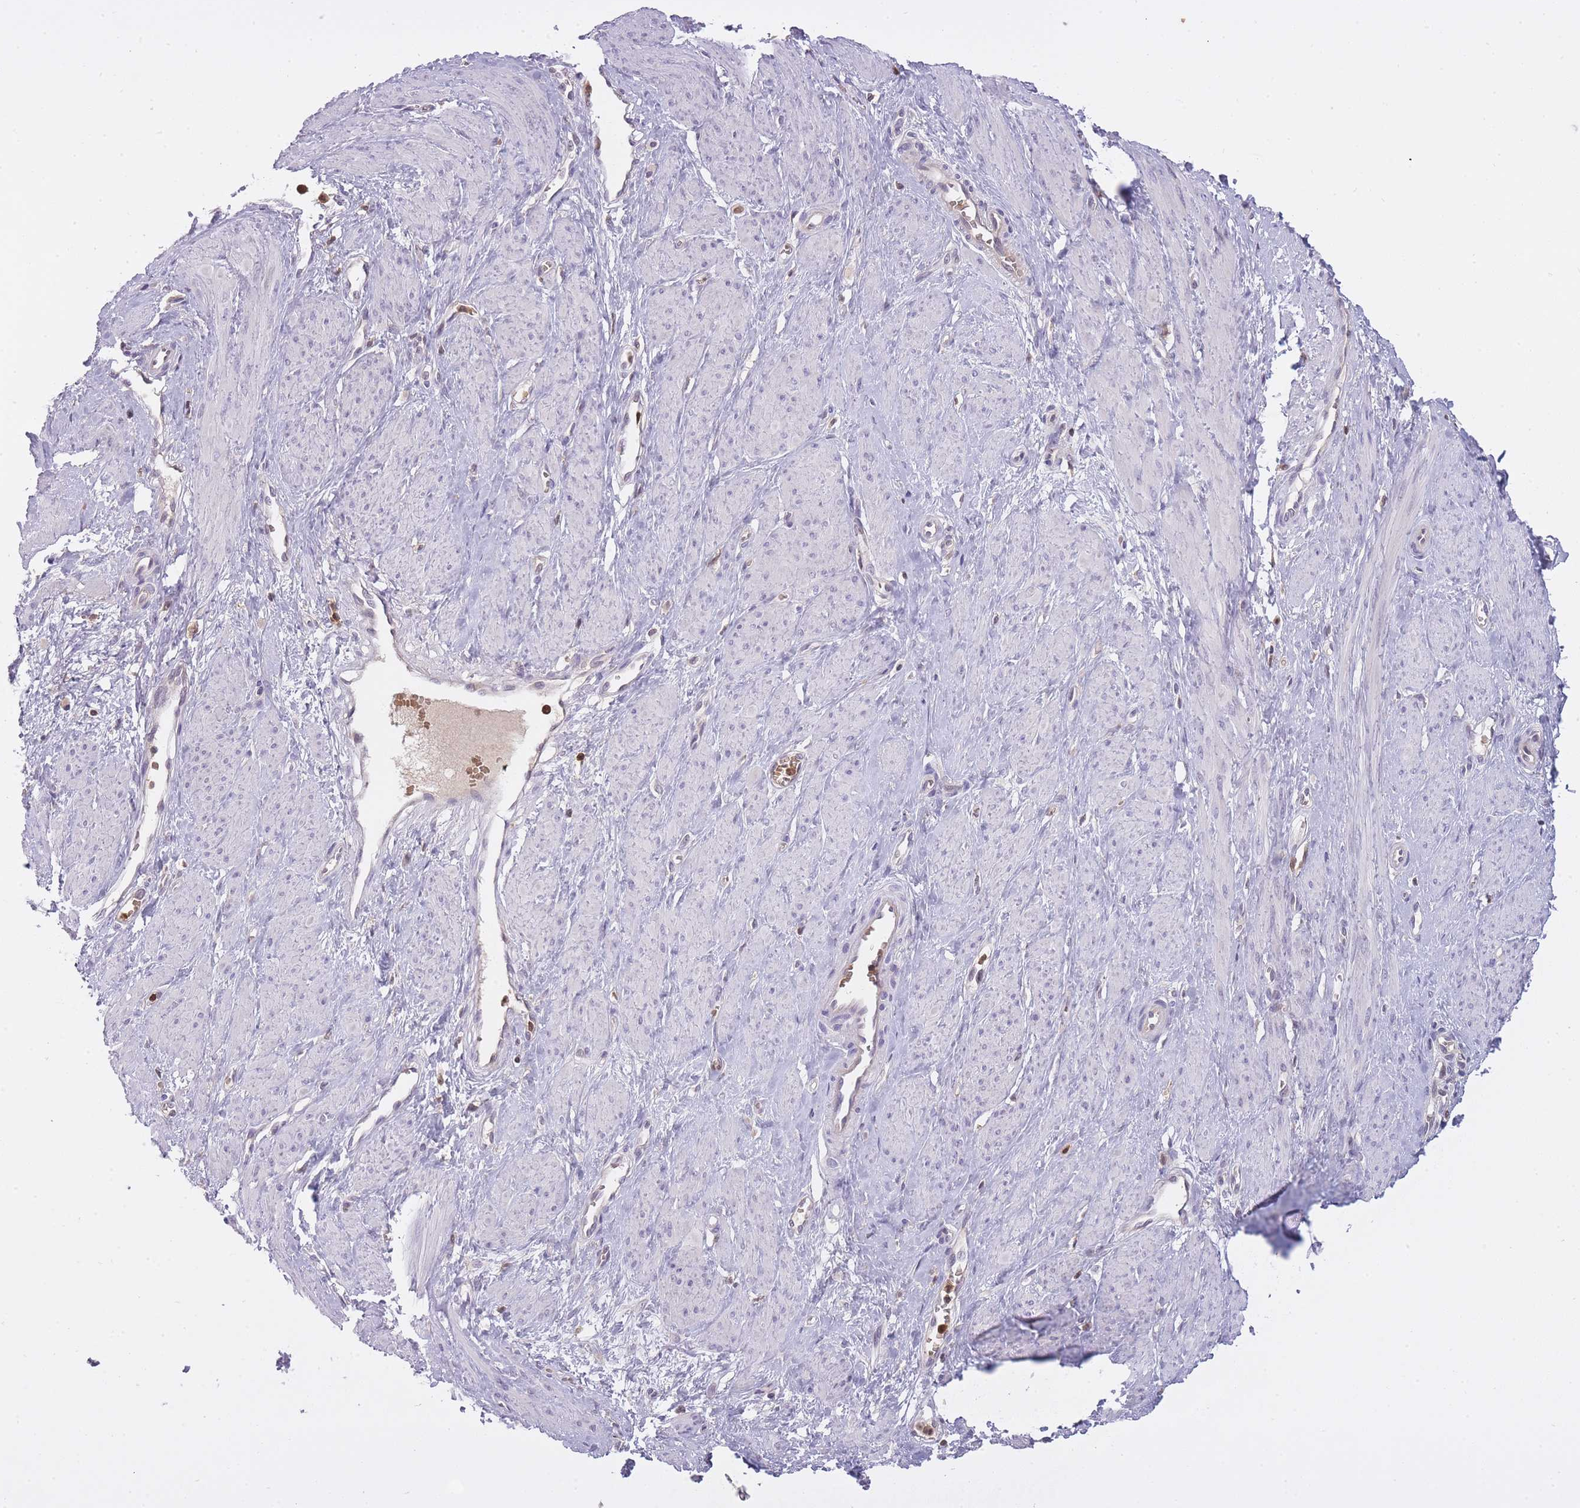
{"staining": {"intensity": "negative", "quantity": "none", "location": "none"}, "tissue": "smooth muscle", "cell_type": "Smooth muscle cells", "image_type": "normal", "snomed": [{"axis": "morphology", "description": "Normal tissue, NOS"}, {"axis": "topography", "description": "Smooth muscle"}, {"axis": "topography", "description": "Uterus"}], "caption": "Smooth muscle cells are negative for protein expression in unremarkable human smooth muscle. (DAB (3,3'-diaminobenzidine) IHC with hematoxylin counter stain).", "gene": "CXorf38", "patient": {"sex": "female", "age": 39}}